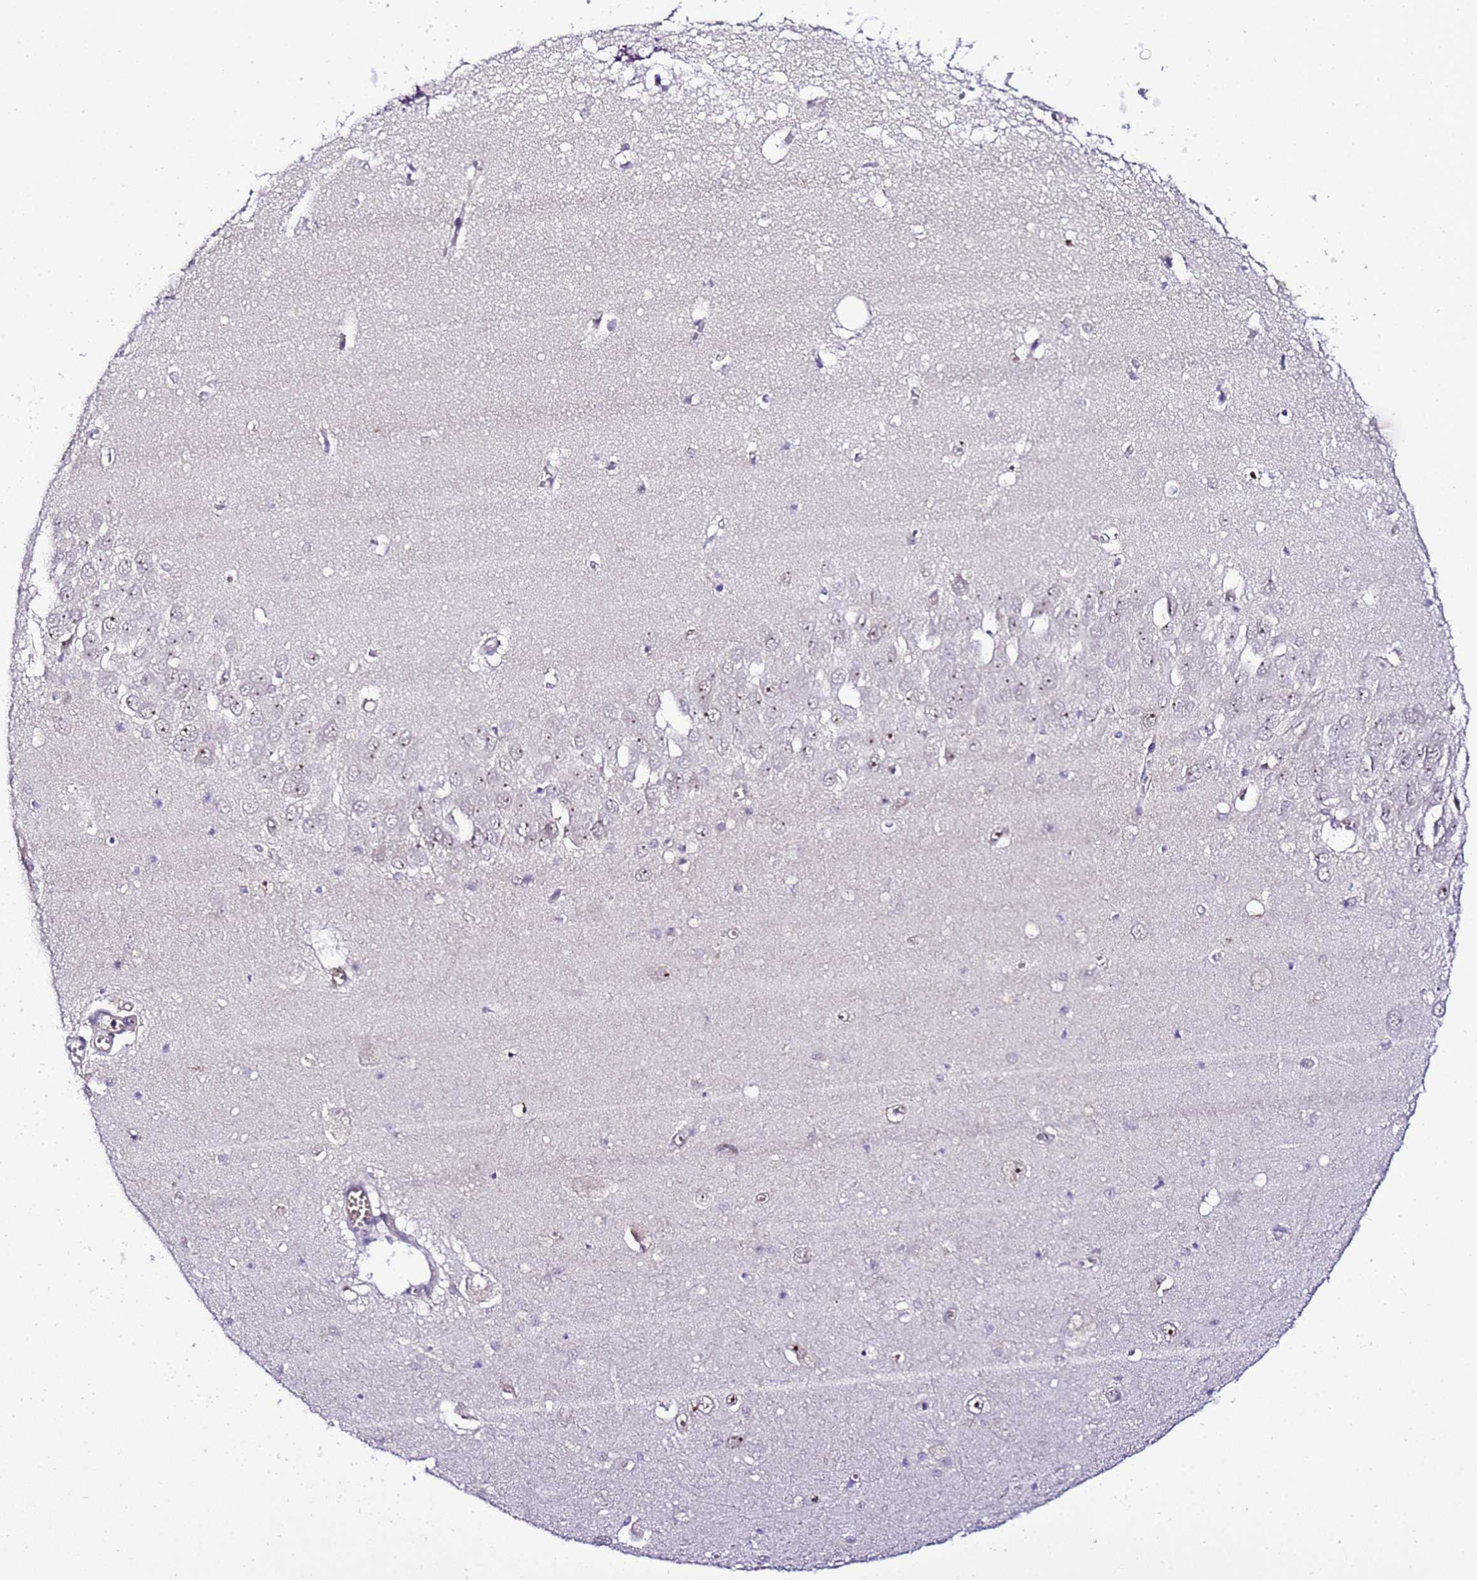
{"staining": {"intensity": "negative", "quantity": "none", "location": "none"}, "tissue": "hippocampus", "cell_type": "Glial cells", "image_type": "normal", "snomed": [{"axis": "morphology", "description": "Normal tissue, NOS"}, {"axis": "topography", "description": "Hippocampus"}], "caption": "There is no significant expression in glial cells of hippocampus. Brightfield microscopy of IHC stained with DAB (3,3'-diaminobenzidine) (brown) and hematoxylin (blue), captured at high magnification.", "gene": "C19orf47", "patient": {"sex": "male", "age": 70}}